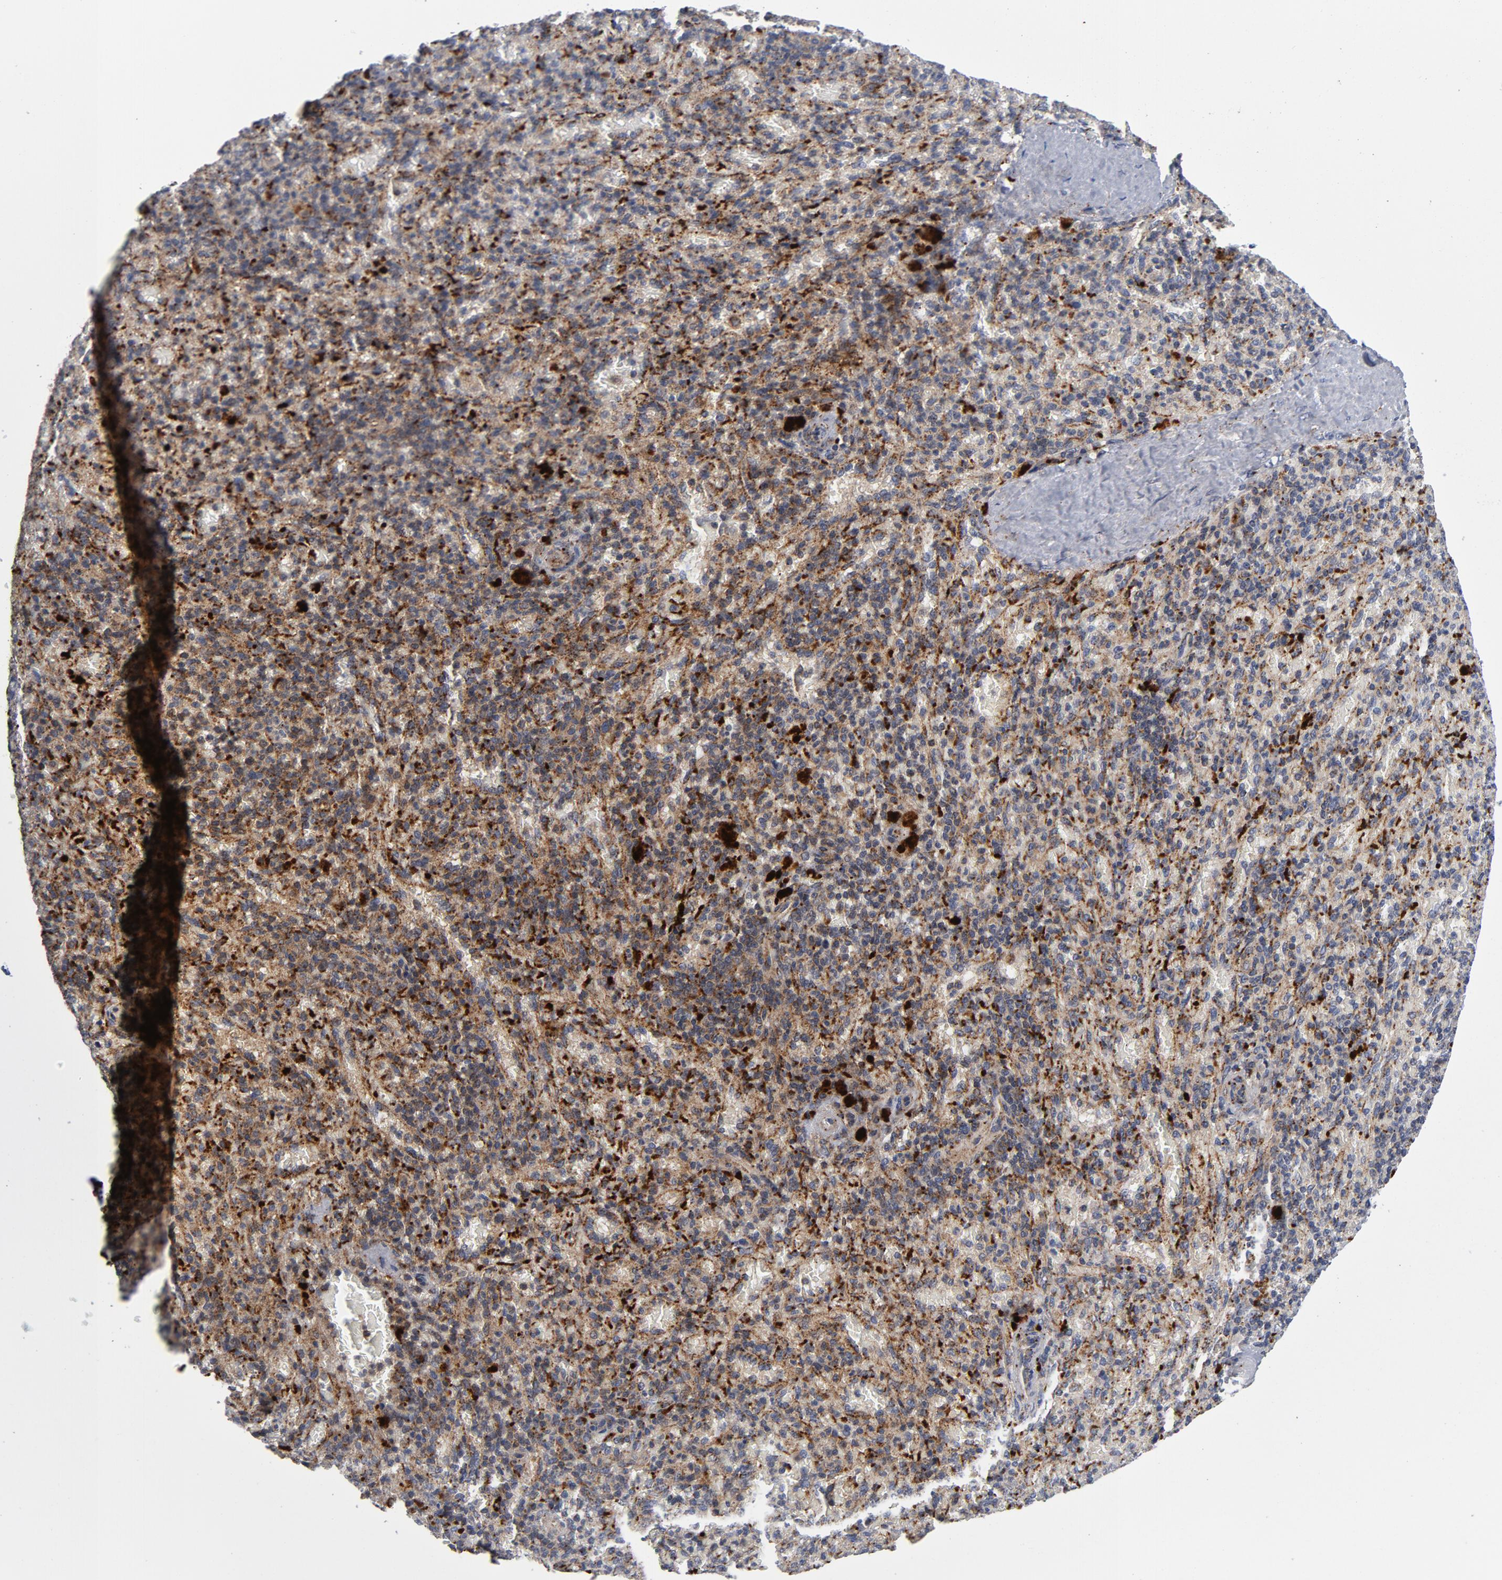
{"staining": {"intensity": "moderate", "quantity": "25%-75%", "location": "cytoplasmic/membranous"}, "tissue": "spleen", "cell_type": "Cells in red pulp", "image_type": "normal", "snomed": [{"axis": "morphology", "description": "Normal tissue, NOS"}, {"axis": "topography", "description": "Spleen"}], "caption": "Cells in red pulp show moderate cytoplasmic/membranous positivity in about 25%-75% of cells in normal spleen.", "gene": "AKT2", "patient": {"sex": "female", "age": 43}}